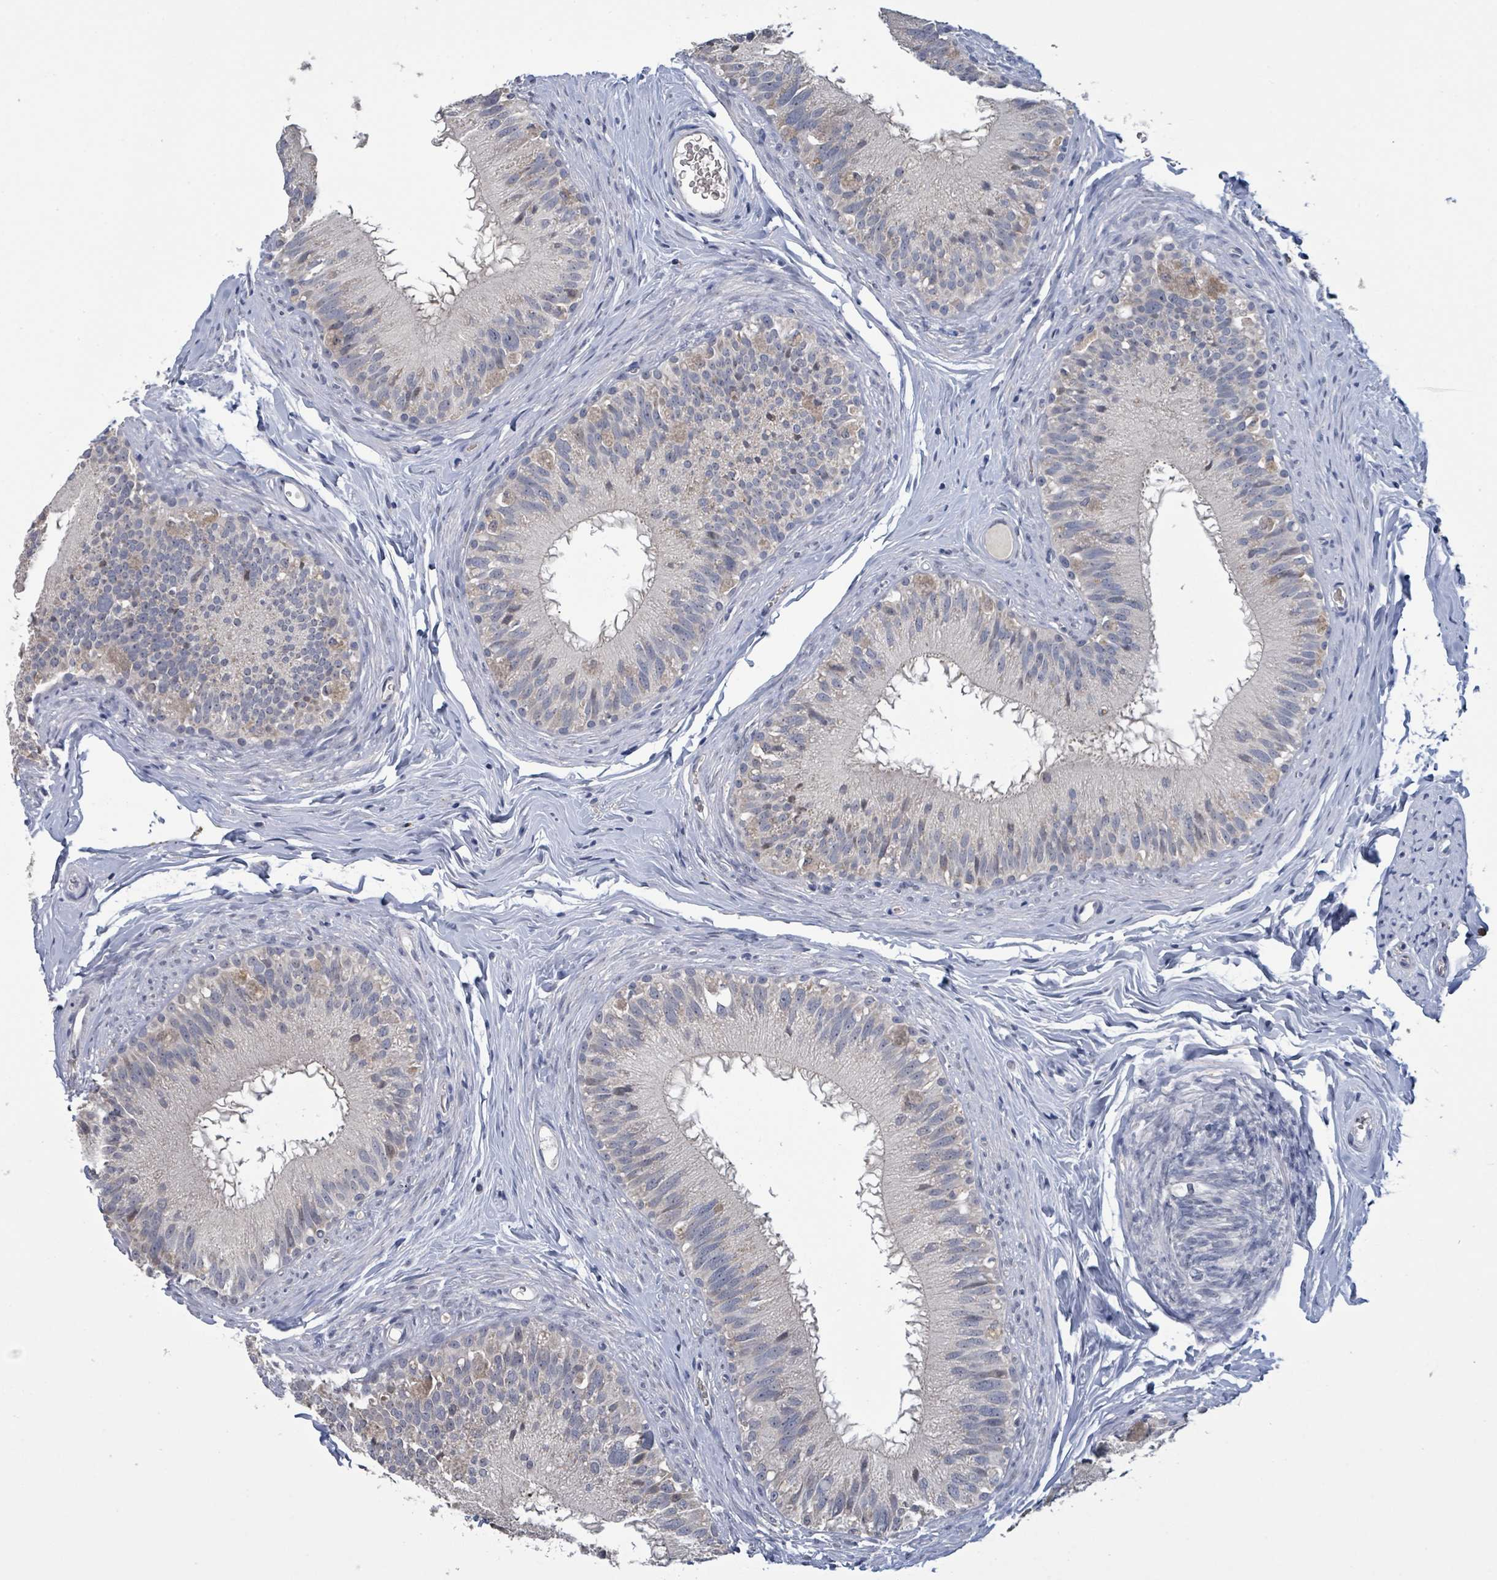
{"staining": {"intensity": "moderate", "quantity": "<25%", "location": "cytoplasmic/membranous"}, "tissue": "epididymis", "cell_type": "Glandular cells", "image_type": "normal", "snomed": [{"axis": "morphology", "description": "Normal tissue, NOS"}, {"axis": "topography", "description": "Epididymis"}], "caption": "Protein positivity by immunohistochemistry exhibits moderate cytoplasmic/membranous positivity in about <25% of glandular cells in unremarkable epididymis.", "gene": "SEBOX", "patient": {"sex": "male", "age": 38}}